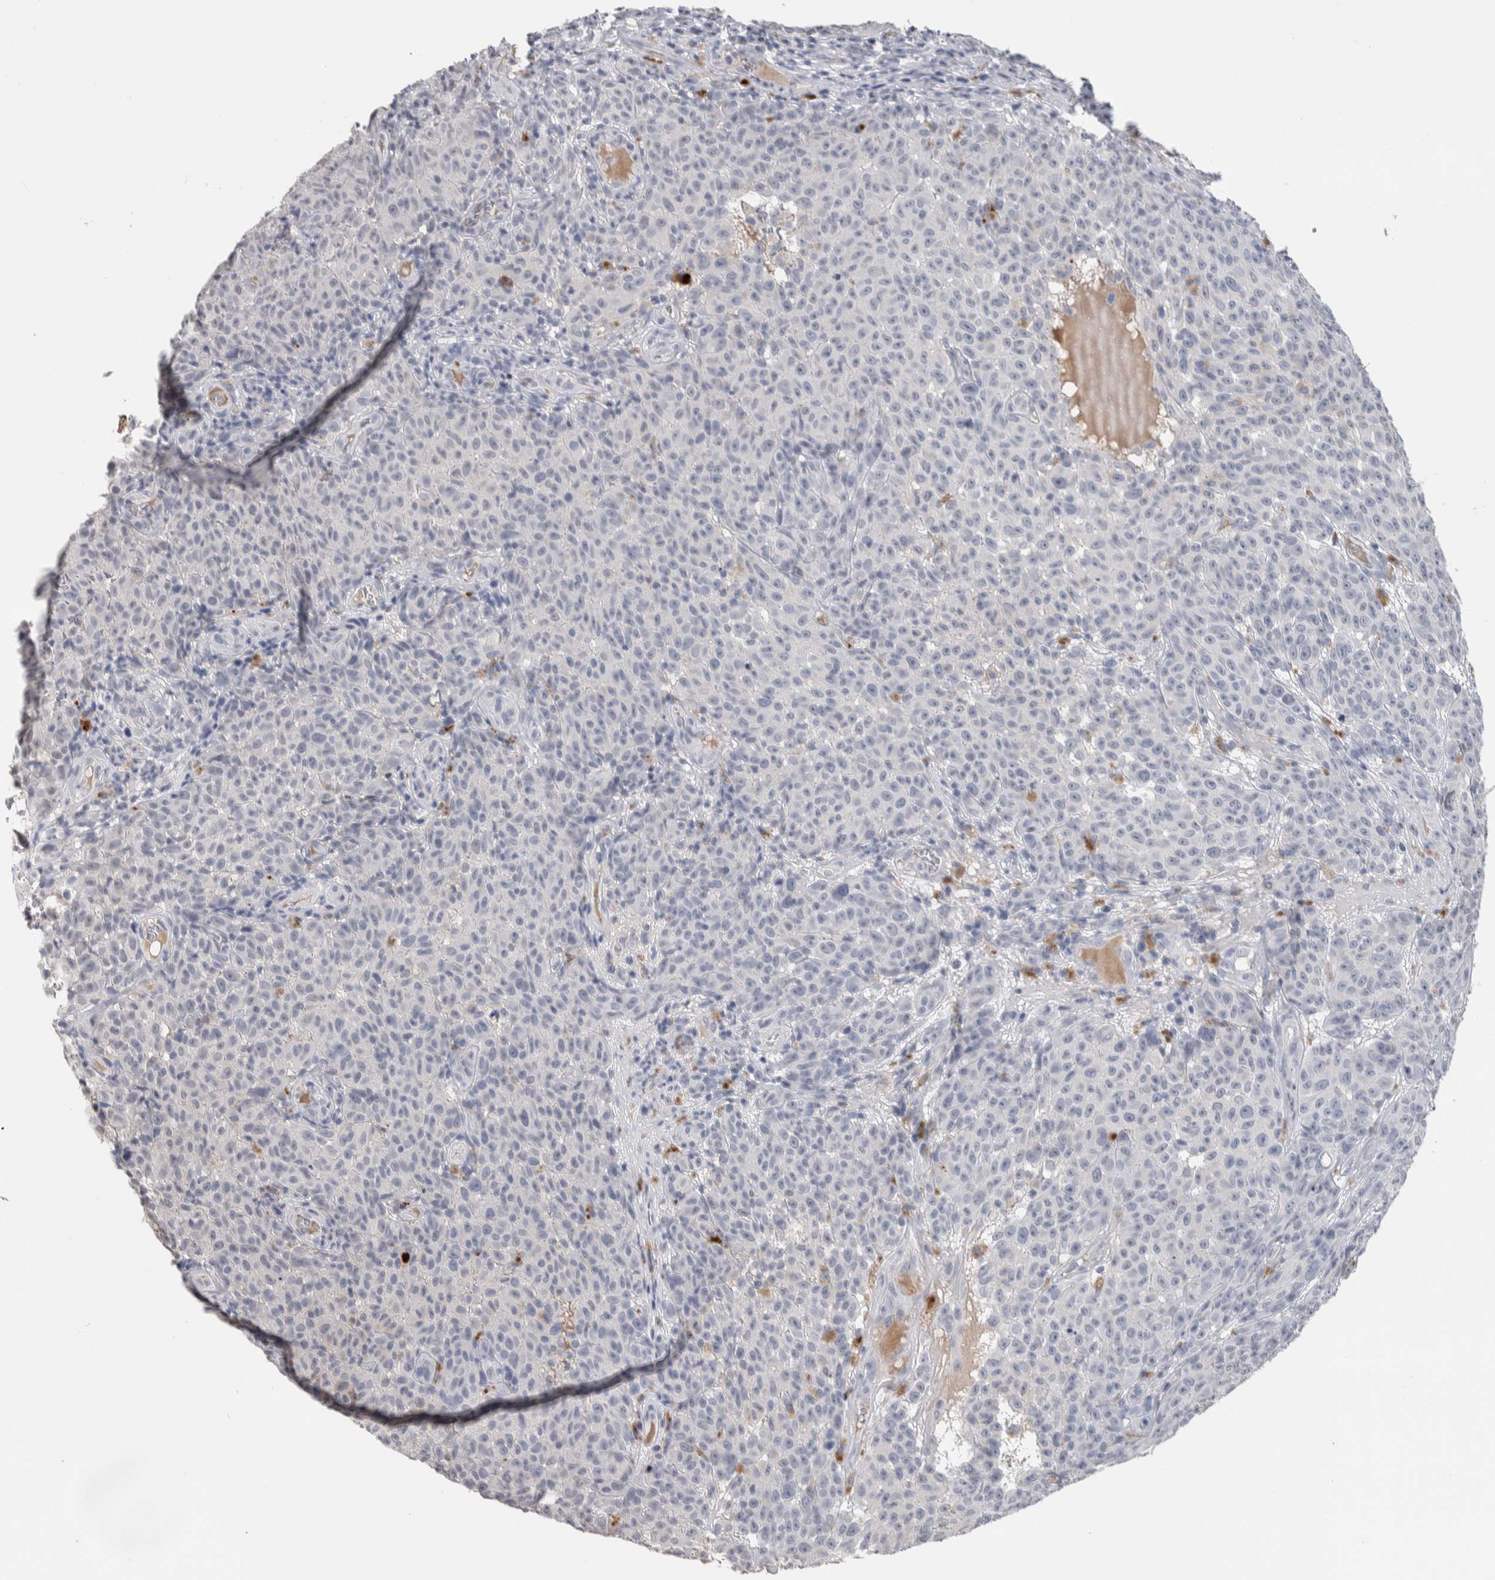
{"staining": {"intensity": "negative", "quantity": "none", "location": "none"}, "tissue": "melanoma", "cell_type": "Tumor cells", "image_type": "cancer", "snomed": [{"axis": "morphology", "description": "Malignant melanoma, NOS"}, {"axis": "topography", "description": "Skin"}], "caption": "Immunohistochemical staining of human melanoma shows no significant staining in tumor cells.", "gene": "TMEM102", "patient": {"sex": "female", "age": 82}}